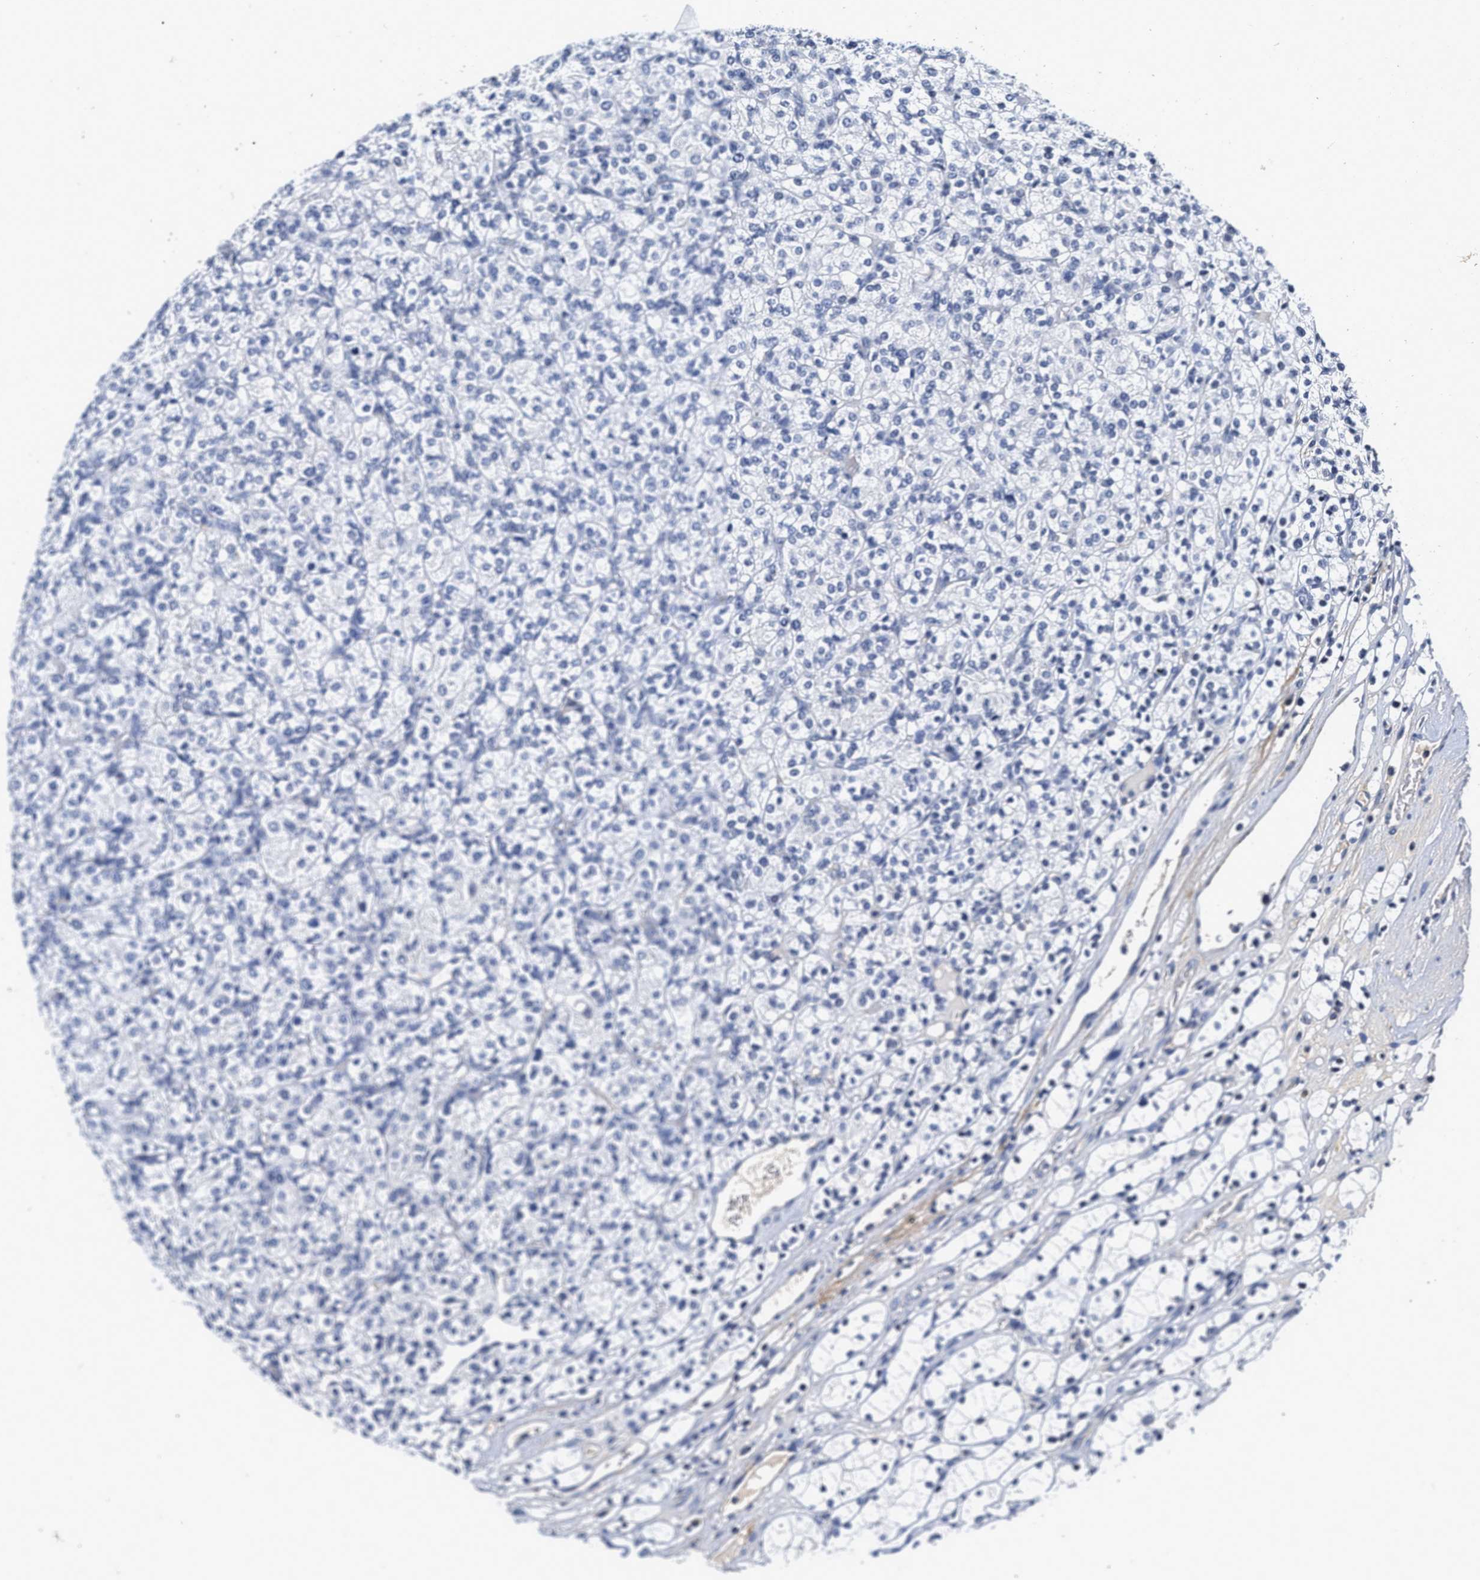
{"staining": {"intensity": "negative", "quantity": "none", "location": "none"}, "tissue": "renal cancer", "cell_type": "Tumor cells", "image_type": "cancer", "snomed": [{"axis": "morphology", "description": "Adenocarcinoma, NOS"}, {"axis": "topography", "description": "Kidney"}], "caption": "Renal adenocarcinoma stained for a protein using immunohistochemistry demonstrates no staining tumor cells.", "gene": "FBLN2", "patient": {"sex": "male", "age": 77}}